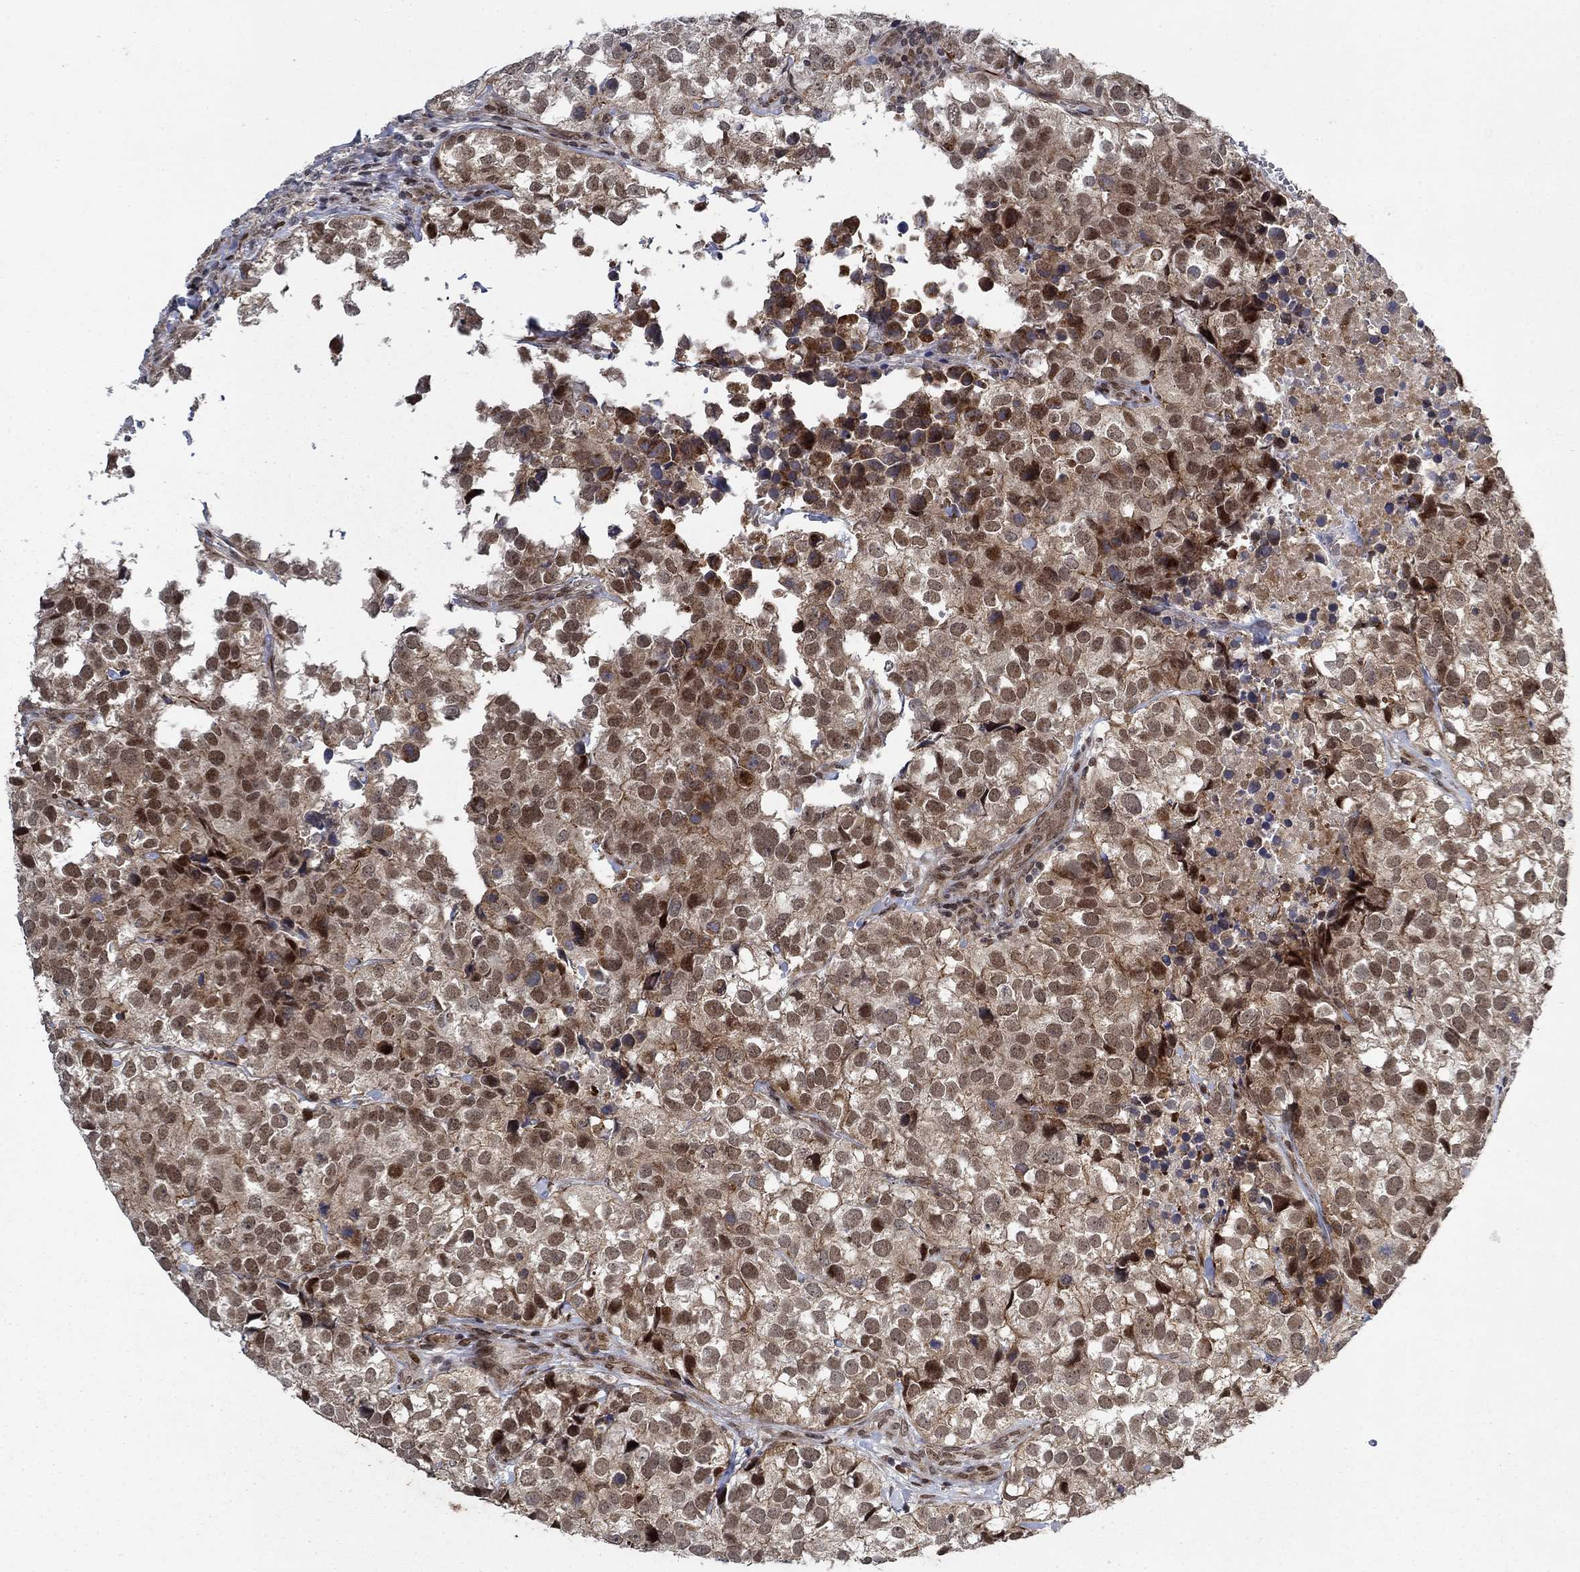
{"staining": {"intensity": "moderate", "quantity": "25%-75%", "location": "cytoplasmic/membranous,nuclear"}, "tissue": "breast cancer", "cell_type": "Tumor cells", "image_type": "cancer", "snomed": [{"axis": "morphology", "description": "Duct carcinoma"}, {"axis": "topography", "description": "Breast"}], "caption": "This photomicrograph displays breast intraductal carcinoma stained with immunohistochemistry (IHC) to label a protein in brown. The cytoplasmic/membranous and nuclear of tumor cells show moderate positivity for the protein. Nuclei are counter-stained blue.", "gene": "PRICKLE4", "patient": {"sex": "female", "age": 30}}